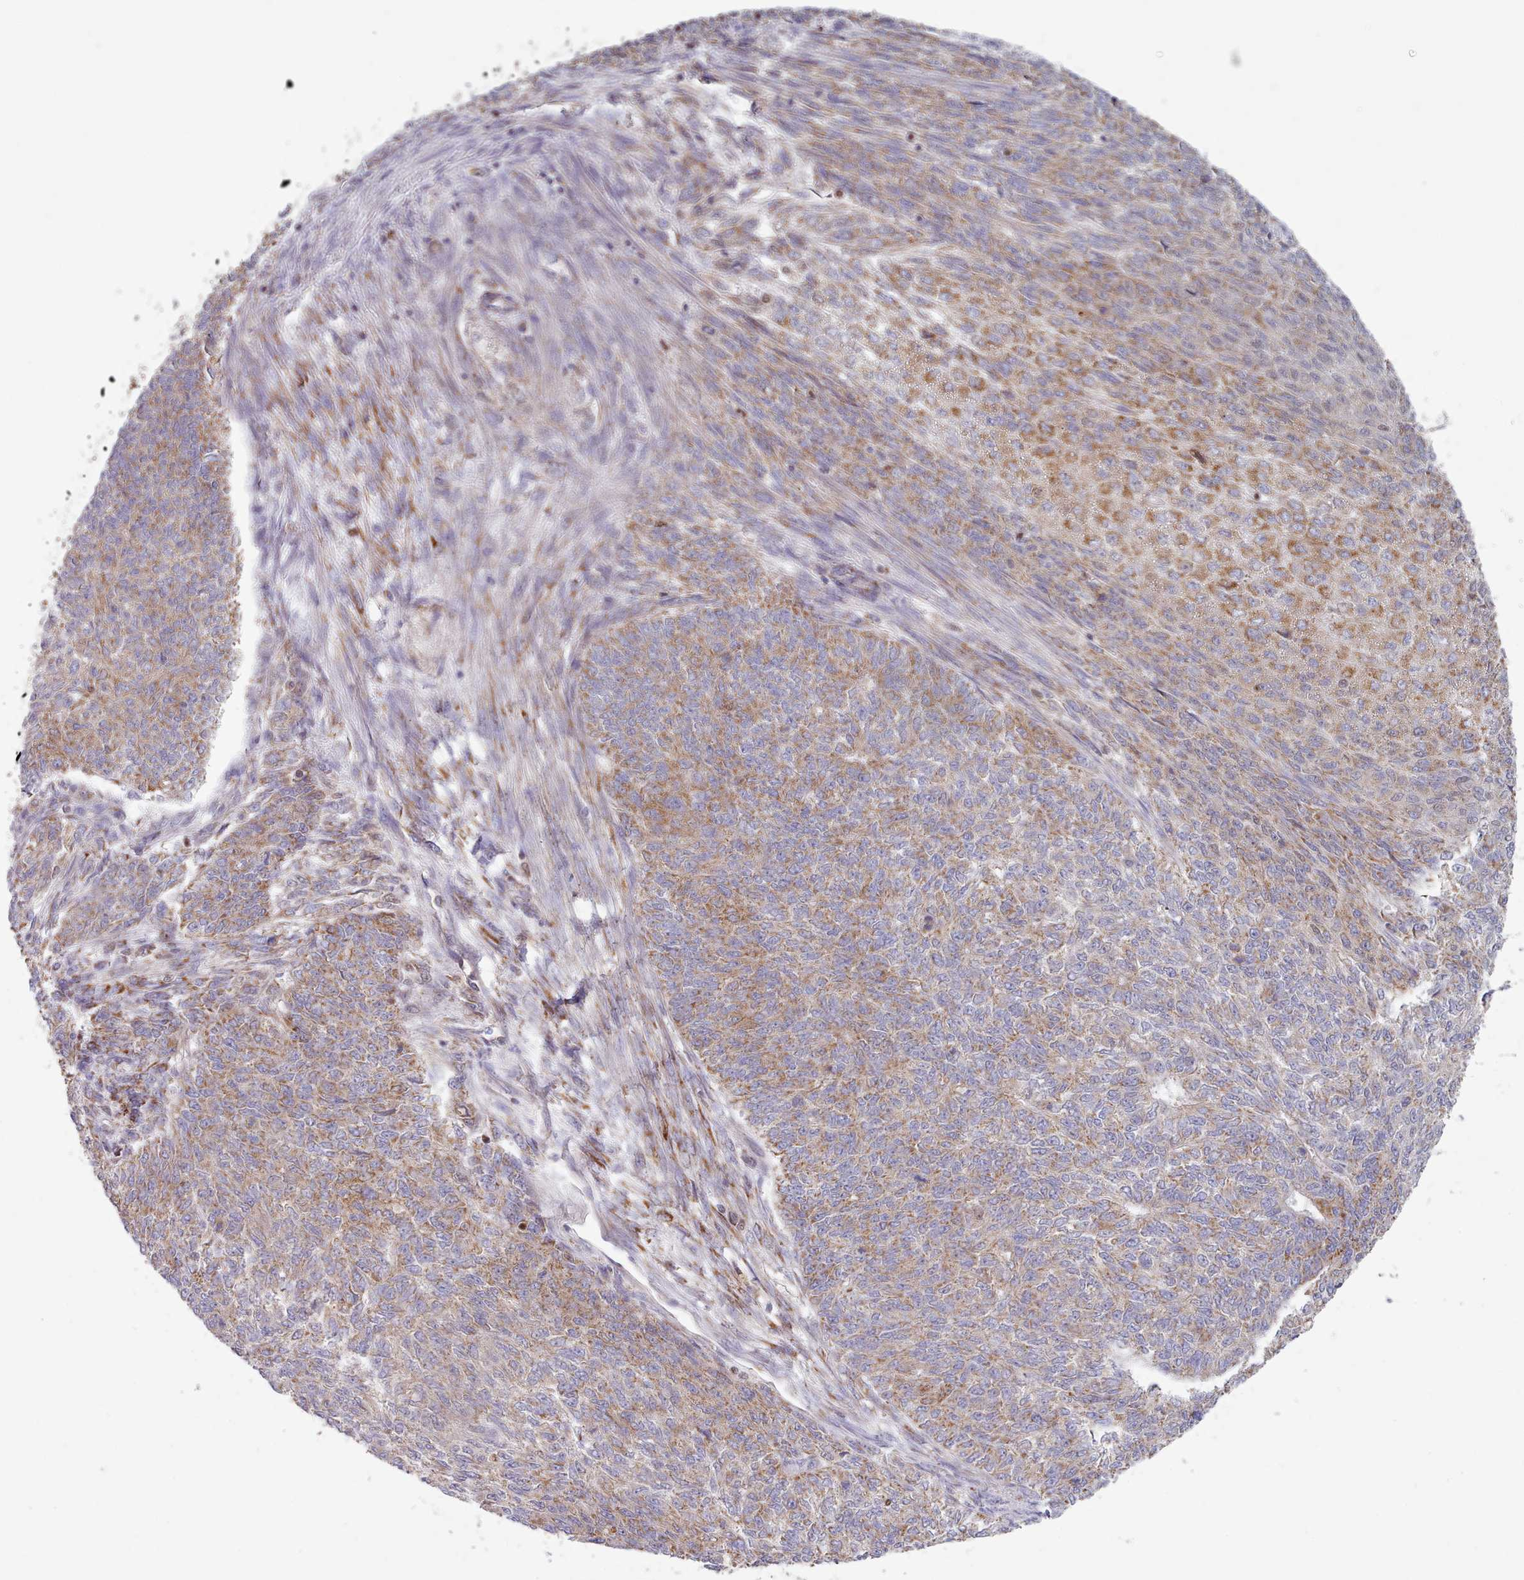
{"staining": {"intensity": "moderate", "quantity": ">75%", "location": "cytoplasmic/membranous"}, "tissue": "endometrial cancer", "cell_type": "Tumor cells", "image_type": "cancer", "snomed": [{"axis": "morphology", "description": "Adenocarcinoma, NOS"}, {"axis": "topography", "description": "Endometrium"}], "caption": "Endometrial cancer stained for a protein (brown) demonstrates moderate cytoplasmic/membranous positive expression in approximately >75% of tumor cells.", "gene": "HSDL2", "patient": {"sex": "female", "age": 32}}